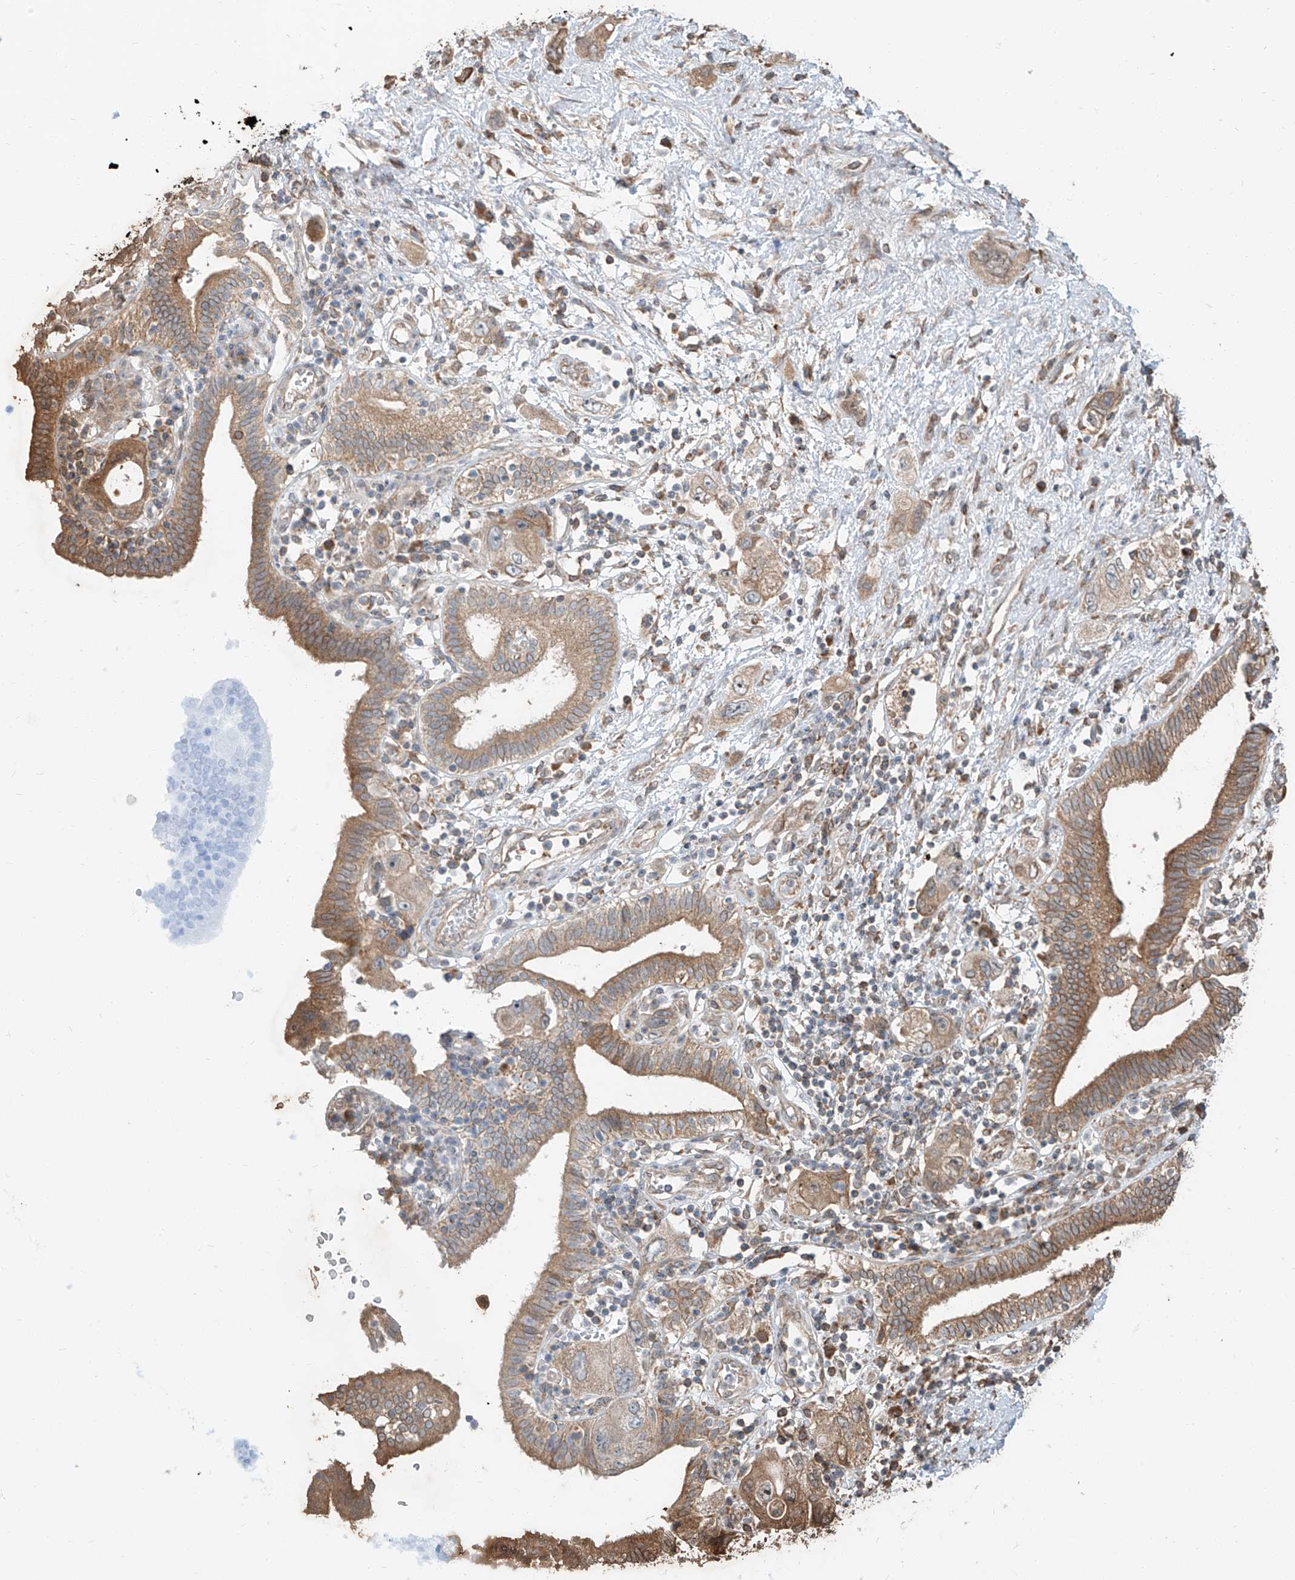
{"staining": {"intensity": "moderate", "quantity": ">75%", "location": "cytoplasmic/membranous"}, "tissue": "pancreatic cancer", "cell_type": "Tumor cells", "image_type": "cancer", "snomed": [{"axis": "morphology", "description": "Adenocarcinoma, NOS"}, {"axis": "topography", "description": "Pancreas"}], "caption": "Protein analysis of pancreatic cancer (adenocarcinoma) tissue shows moderate cytoplasmic/membranous positivity in about >75% of tumor cells. The staining was performed using DAB, with brown indicating positive protein expression. Nuclei are stained blue with hematoxylin.", "gene": "STX19", "patient": {"sex": "female", "age": 73}}